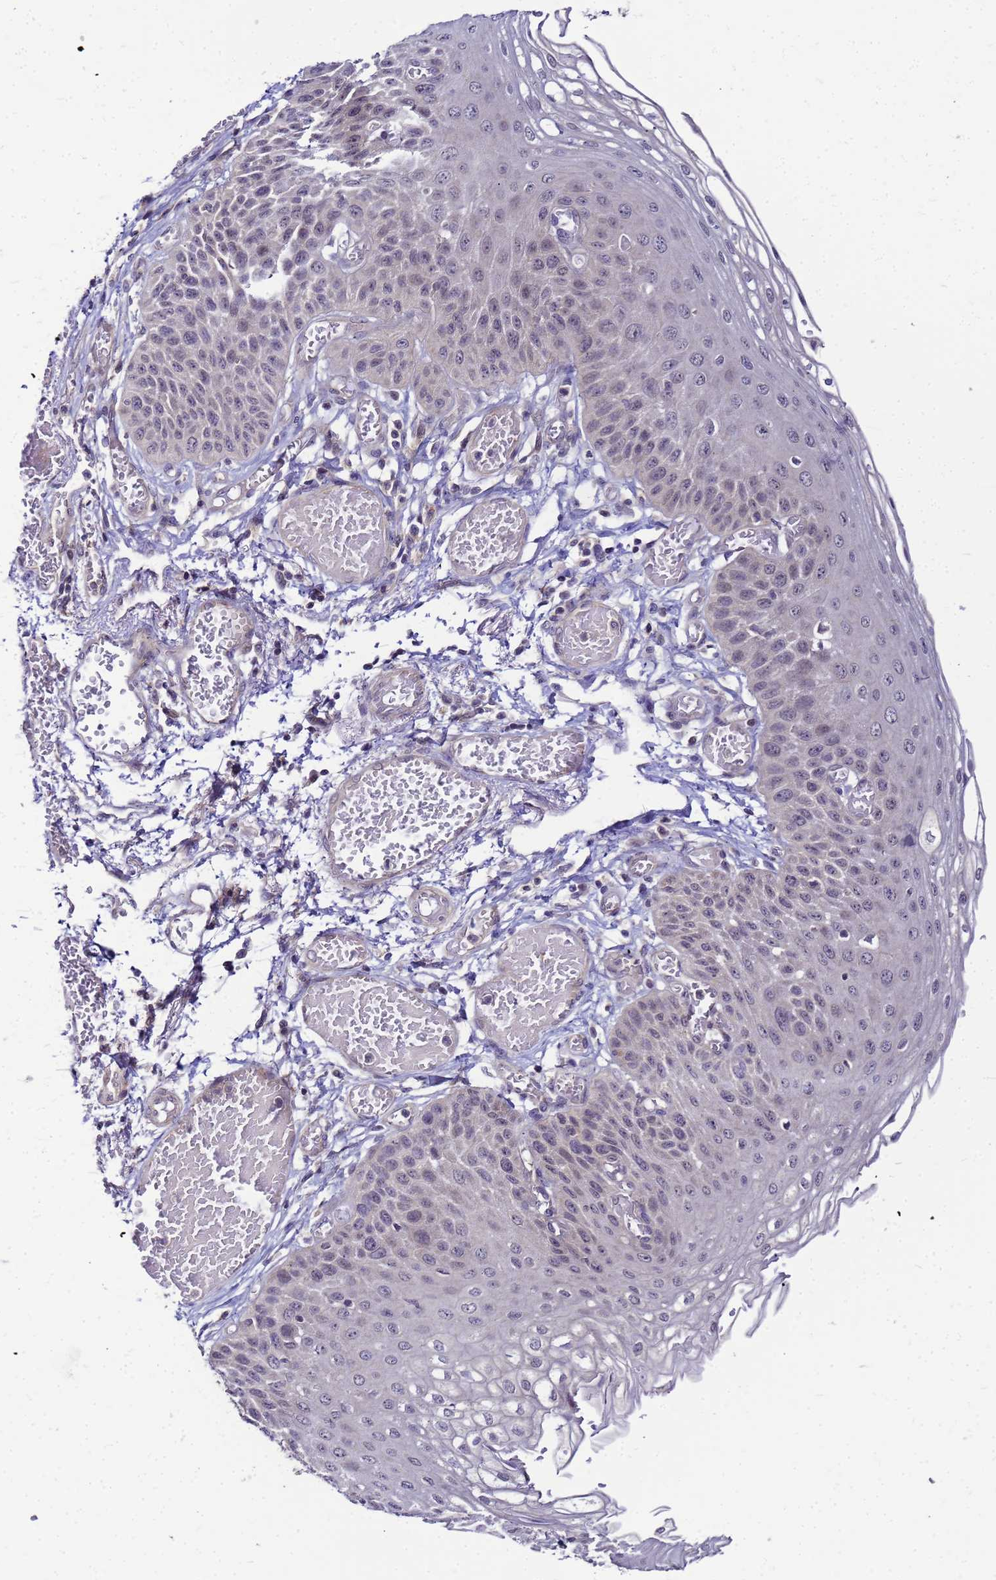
{"staining": {"intensity": "negative", "quantity": "none", "location": "none"}, "tissue": "esophagus", "cell_type": "Squamous epithelial cells", "image_type": "normal", "snomed": [{"axis": "morphology", "description": "Normal tissue, NOS"}, {"axis": "topography", "description": "Esophagus"}], "caption": "Esophagus stained for a protein using immunohistochemistry reveals no positivity squamous epithelial cells.", "gene": "SAT1", "patient": {"sex": "male", "age": 81}}